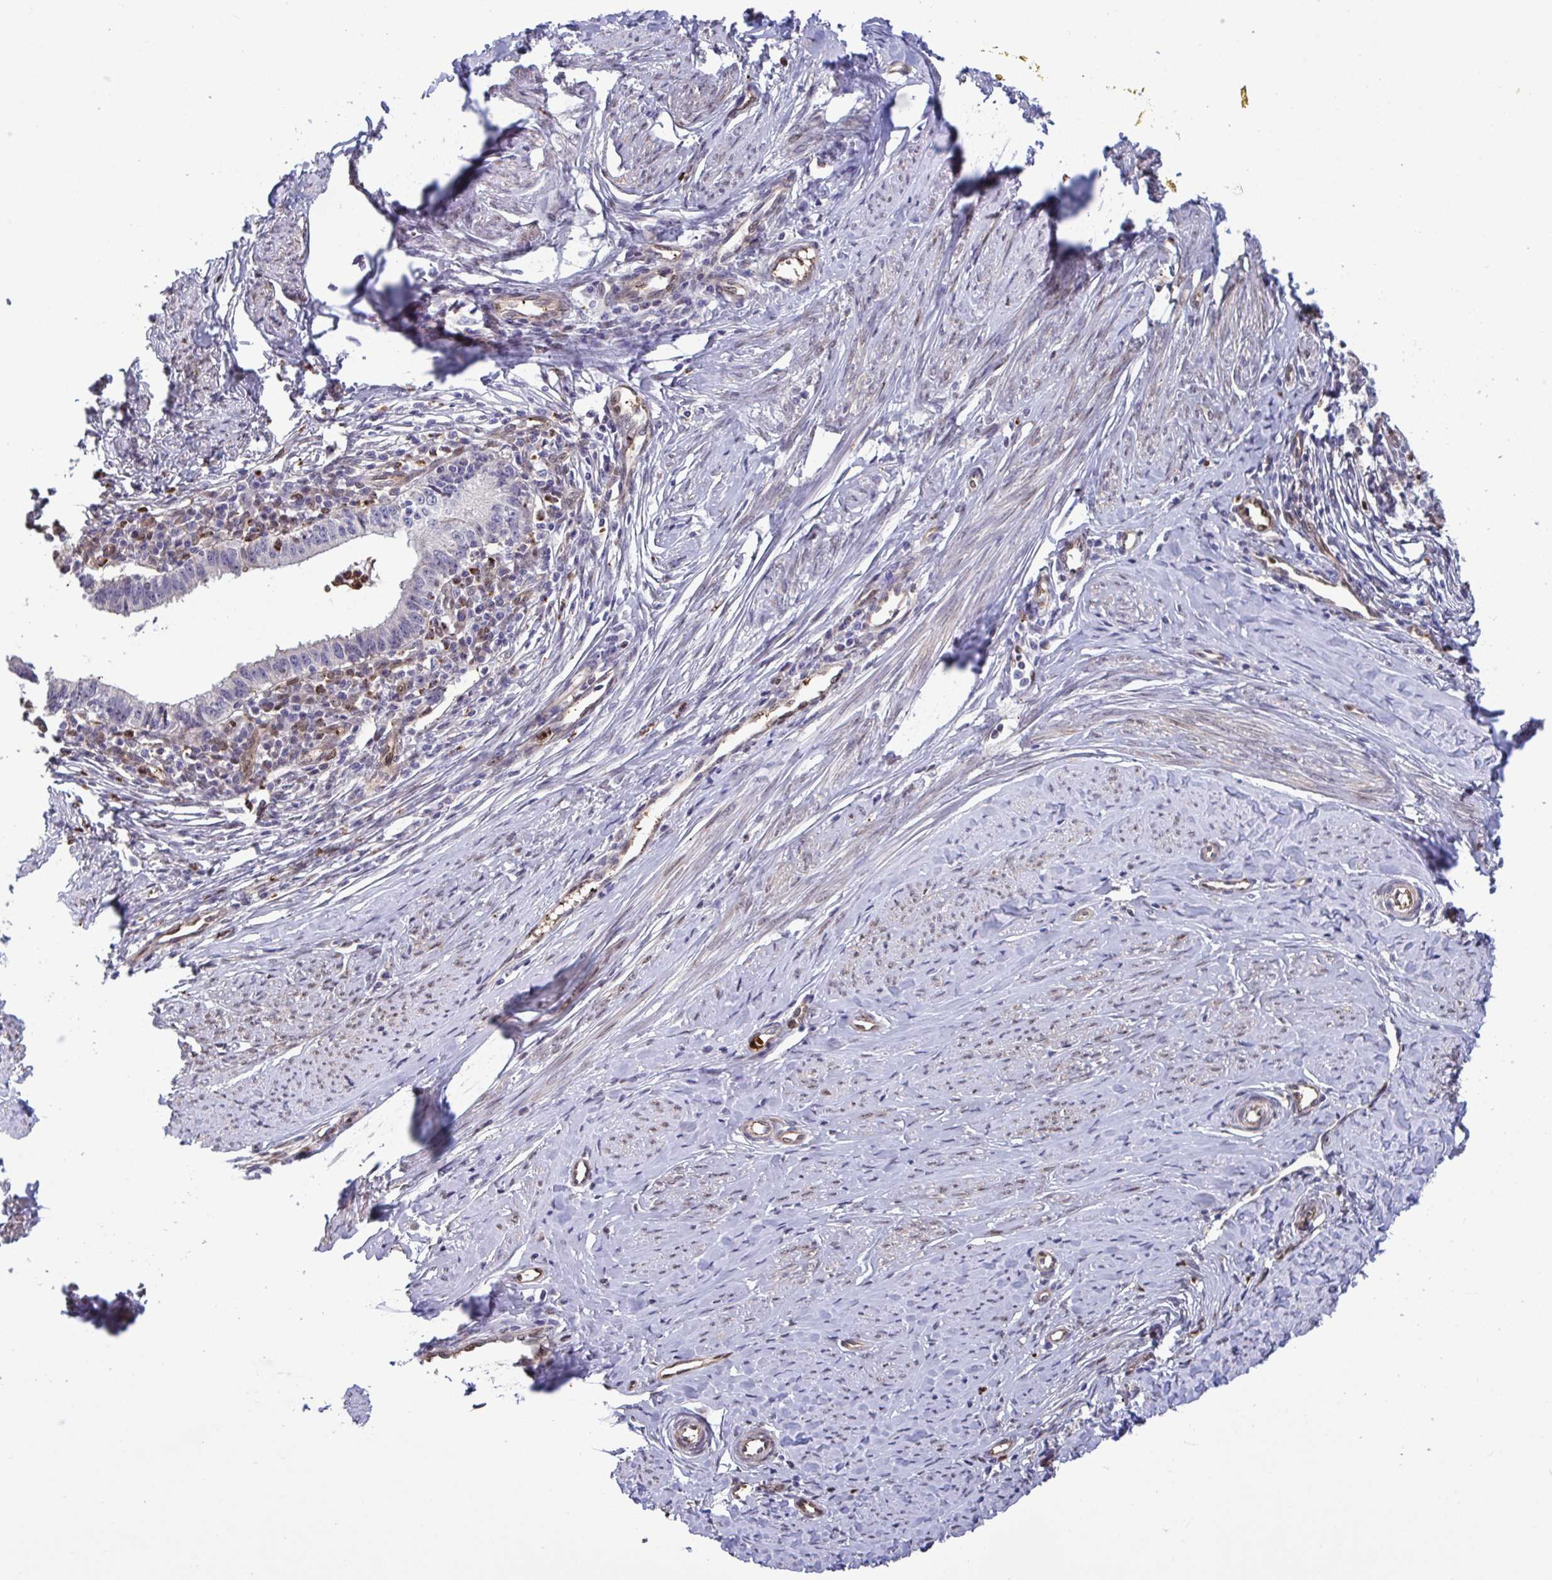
{"staining": {"intensity": "negative", "quantity": "none", "location": "none"}, "tissue": "cervical cancer", "cell_type": "Tumor cells", "image_type": "cancer", "snomed": [{"axis": "morphology", "description": "Adenocarcinoma, NOS"}, {"axis": "topography", "description": "Cervix"}], "caption": "Immunohistochemistry histopathology image of neoplastic tissue: human cervical cancer (adenocarcinoma) stained with DAB (3,3'-diaminobenzidine) reveals no significant protein expression in tumor cells. (DAB (3,3'-diaminobenzidine) immunohistochemistry, high magnification).", "gene": "PELI2", "patient": {"sex": "female", "age": 36}}